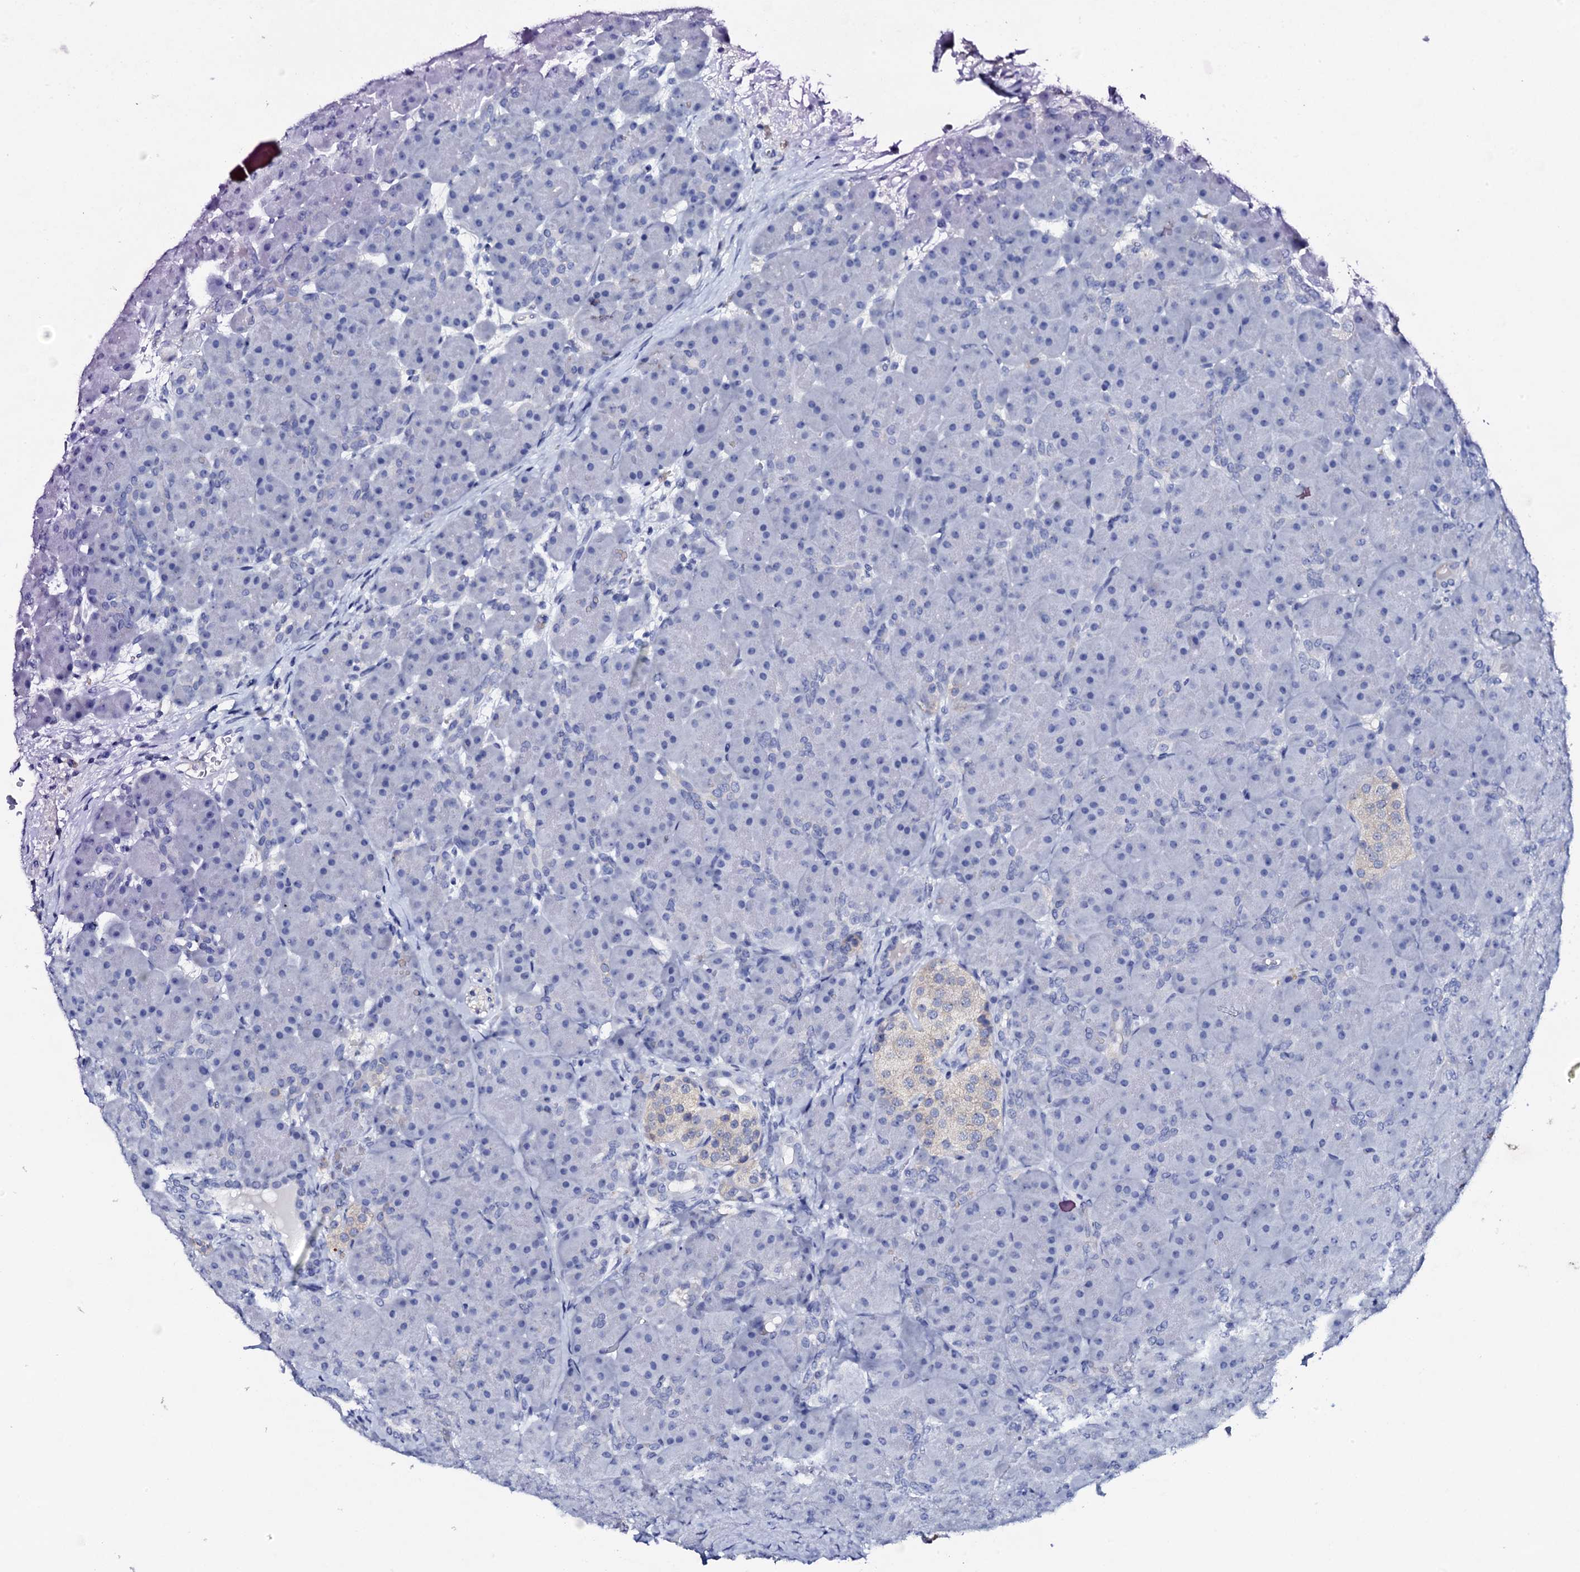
{"staining": {"intensity": "negative", "quantity": "none", "location": "none"}, "tissue": "pancreas", "cell_type": "Exocrine glandular cells", "image_type": "normal", "snomed": [{"axis": "morphology", "description": "Normal tissue, NOS"}, {"axis": "topography", "description": "Pancreas"}], "caption": "DAB immunohistochemical staining of normal human pancreas exhibits no significant expression in exocrine glandular cells. Brightfield microscopy of immunohistochemistry (IHC) stained with DAB (brown) and hematoxylin (blue), captured at high magnification.", "gene": "FBXL16", "patient": {"sex": "male", "age": 66}}